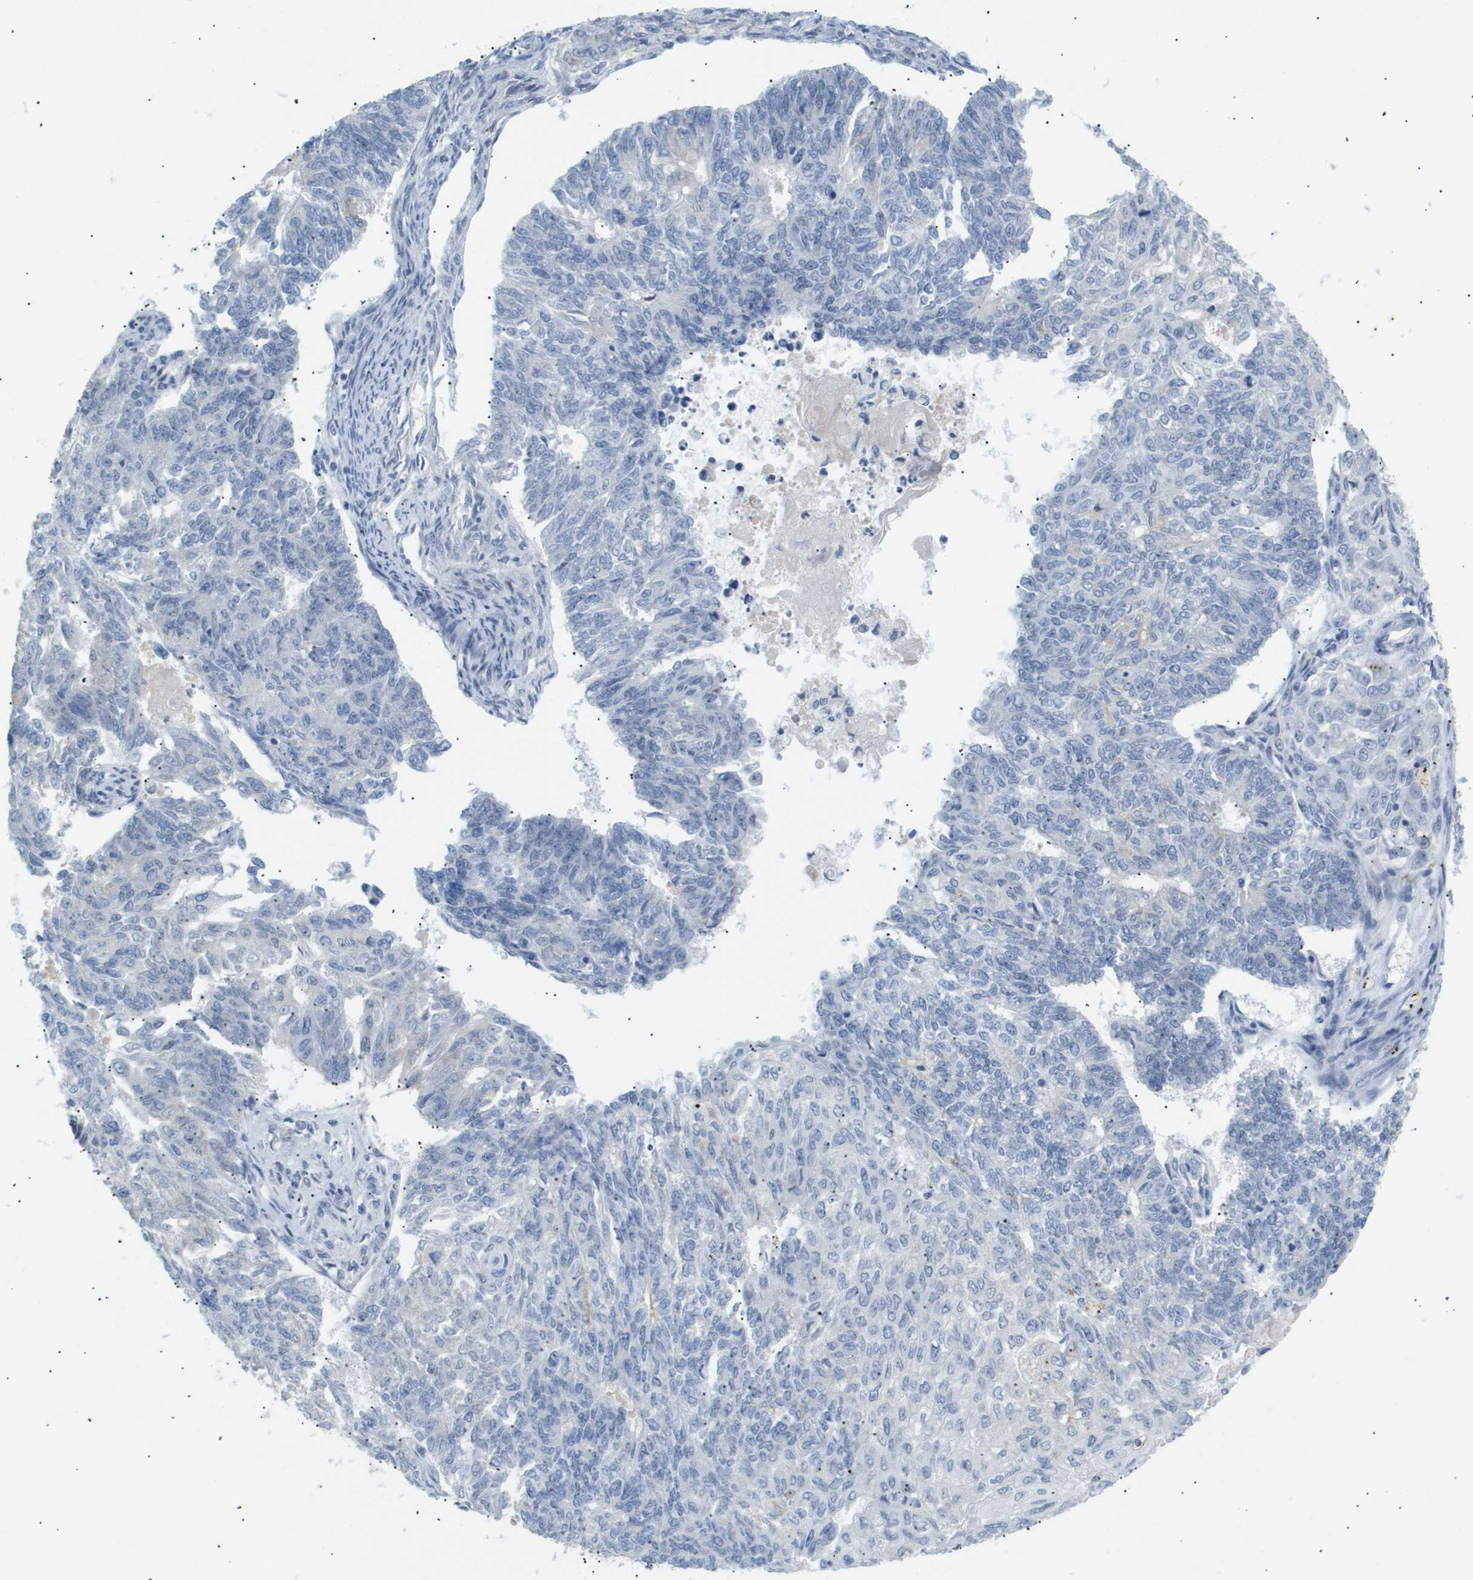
{"staining": {"intensity": "negative", "quantity": "none", "location": "none"}, "tissue": "endometrial cancer", "cell_type": "Tumor cells", "image_type": "cancer", "snomed": [{"axis": "morphology", "description": "Adenocarcinoma, NOS"}, {"axis": "topography", "description": "Endometrium"}], "caption": "Tumor cells show no significant protein expression in endometrial cancer (adenocarcinoma). (DAB (3,3'-diaminobenzidine) immunohistochemistry, high magnification).", "gene": "PPARD", "patient": {"sex": "female", "age": 32}}